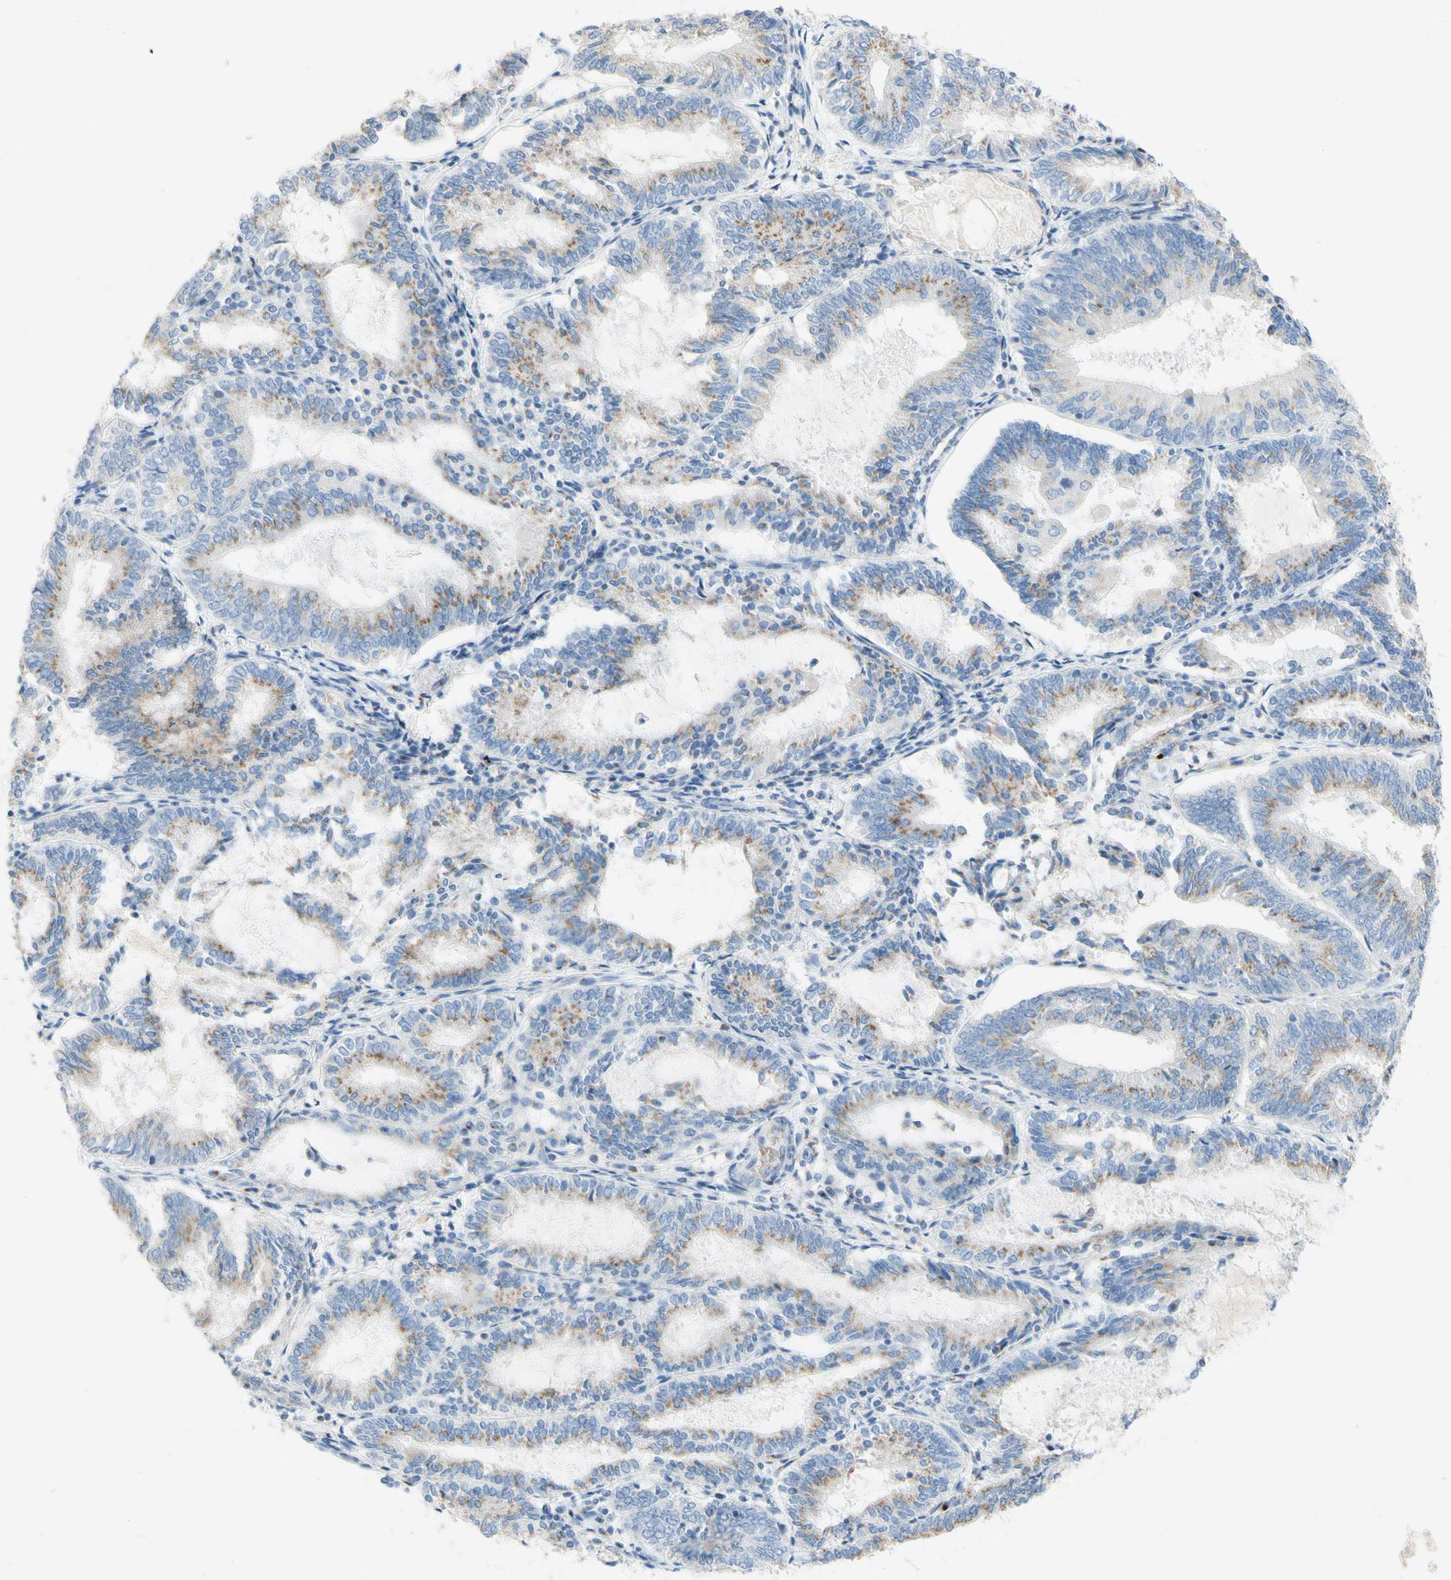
{"staining": {"intensity": "moderate", "quantity": ">75%", "location": "cytoplasmic/membranous"}, "tissue": "endometrial cancer", "cell_type": "Tumor cells", "image_type": "cancer", "snomed": [{"axis": "morphology", "description": "Adenocarcinoma, NOS"}, {"axis": "topography", "description": "Endometrium"}], "caption": "Adenocarcinoma (endometrial) stained with a protein marker demonstrates moderate staining in tumor cells.", "gene": "MANEA", "patient": {"sex": "female", "age": 81}}